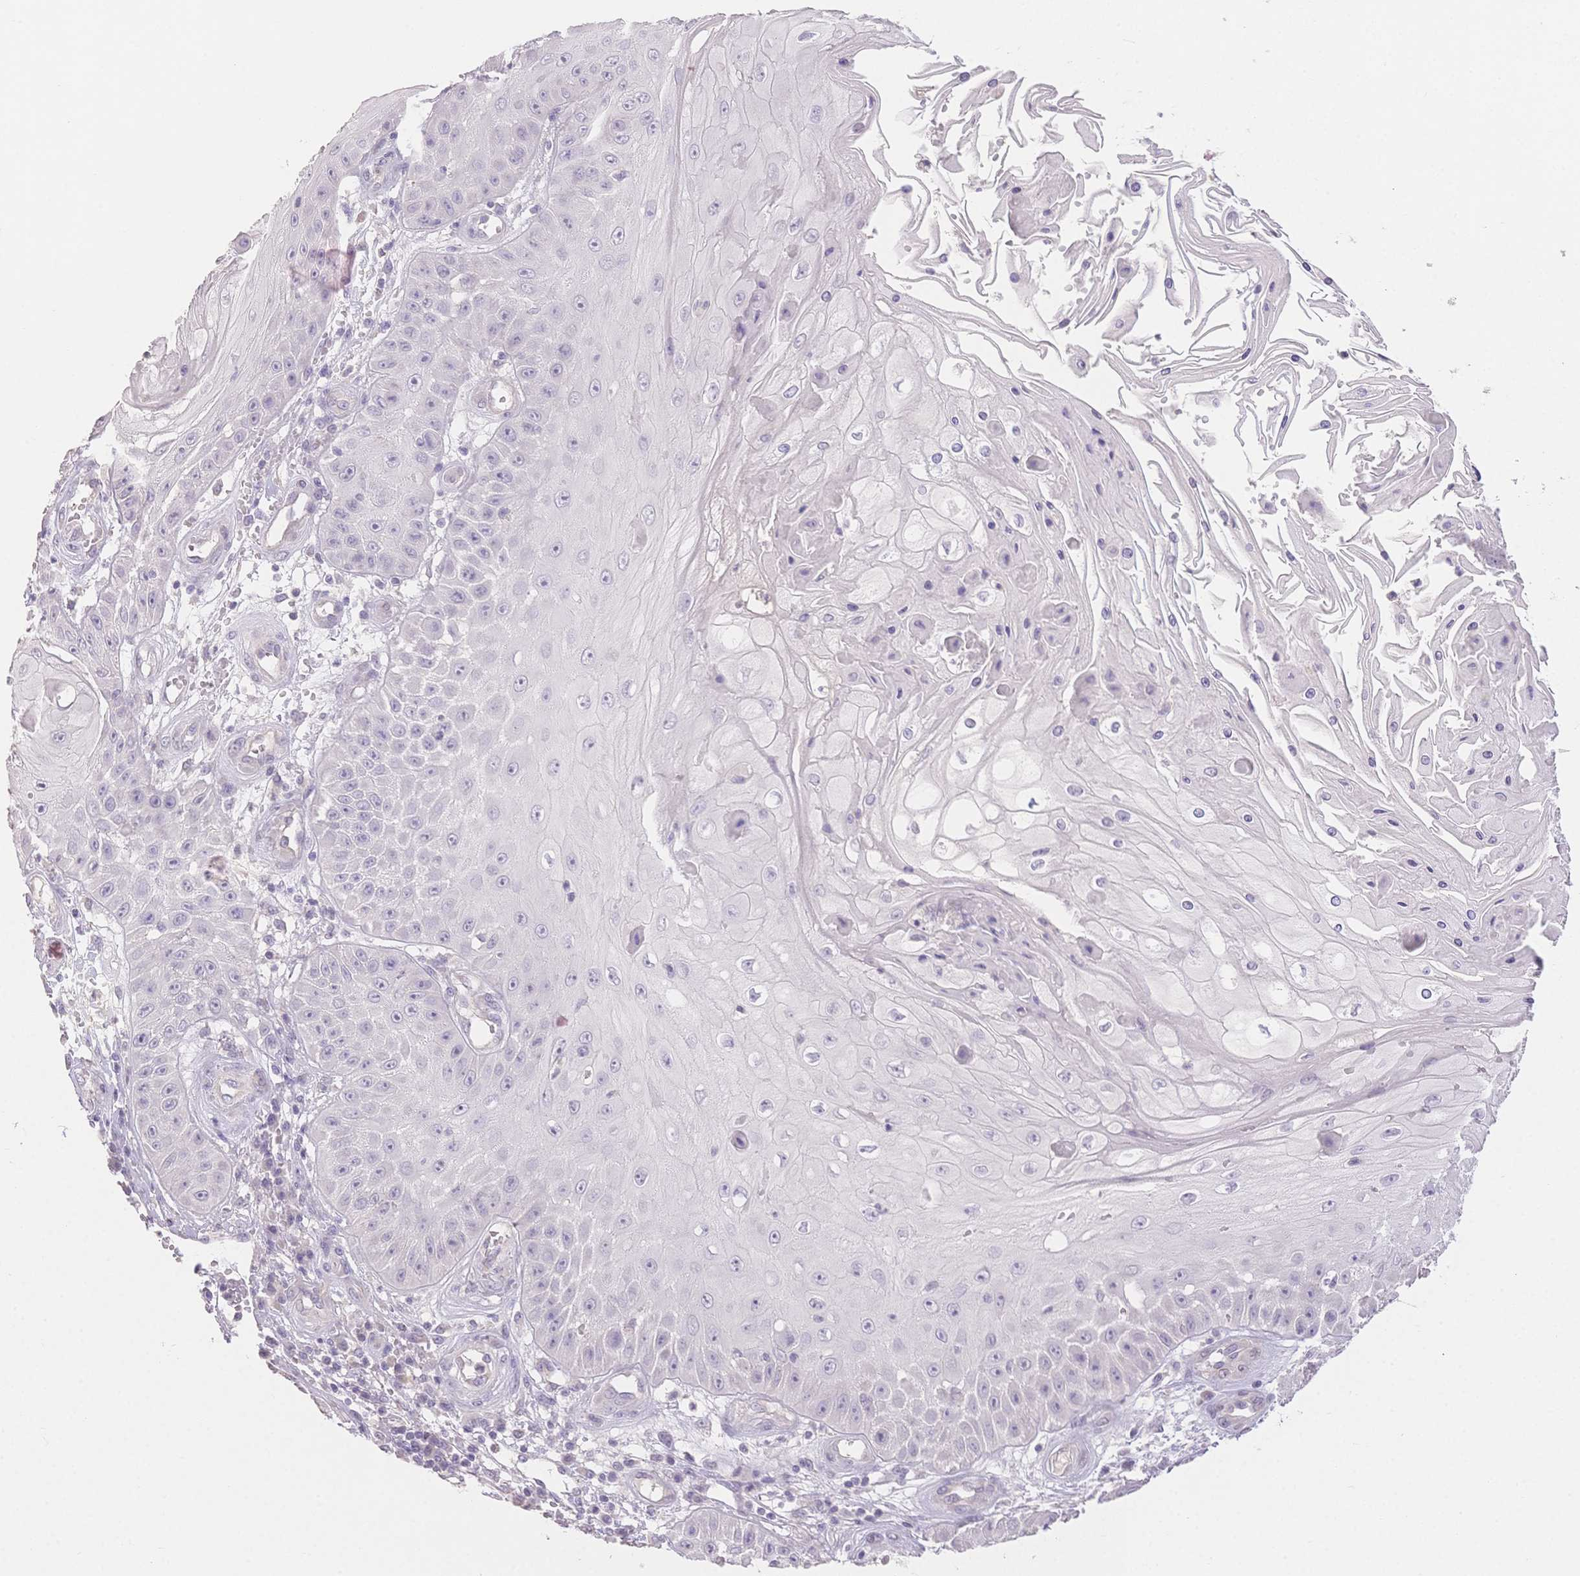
{"staining": {"intensity": "negative", "quantity": "none", "location": "none"}, "tissue": "skin cancer", "cell_type": "Tumor cells", "image_type": "cancer", "snomed": [{"axis": "morphology", "description": "Squamous cell carcinoma, NOS"}, {"axis": "topography", "description": "Skin"}], "caption": "High power microscopy photomicrograph of an IHC micrograph of skin cancer (squamous cell carcinoma), revealing no significant positivity in tumor cells.", "gene": "SUV39H2", "patient": {"sex": "male", "age": 70}}